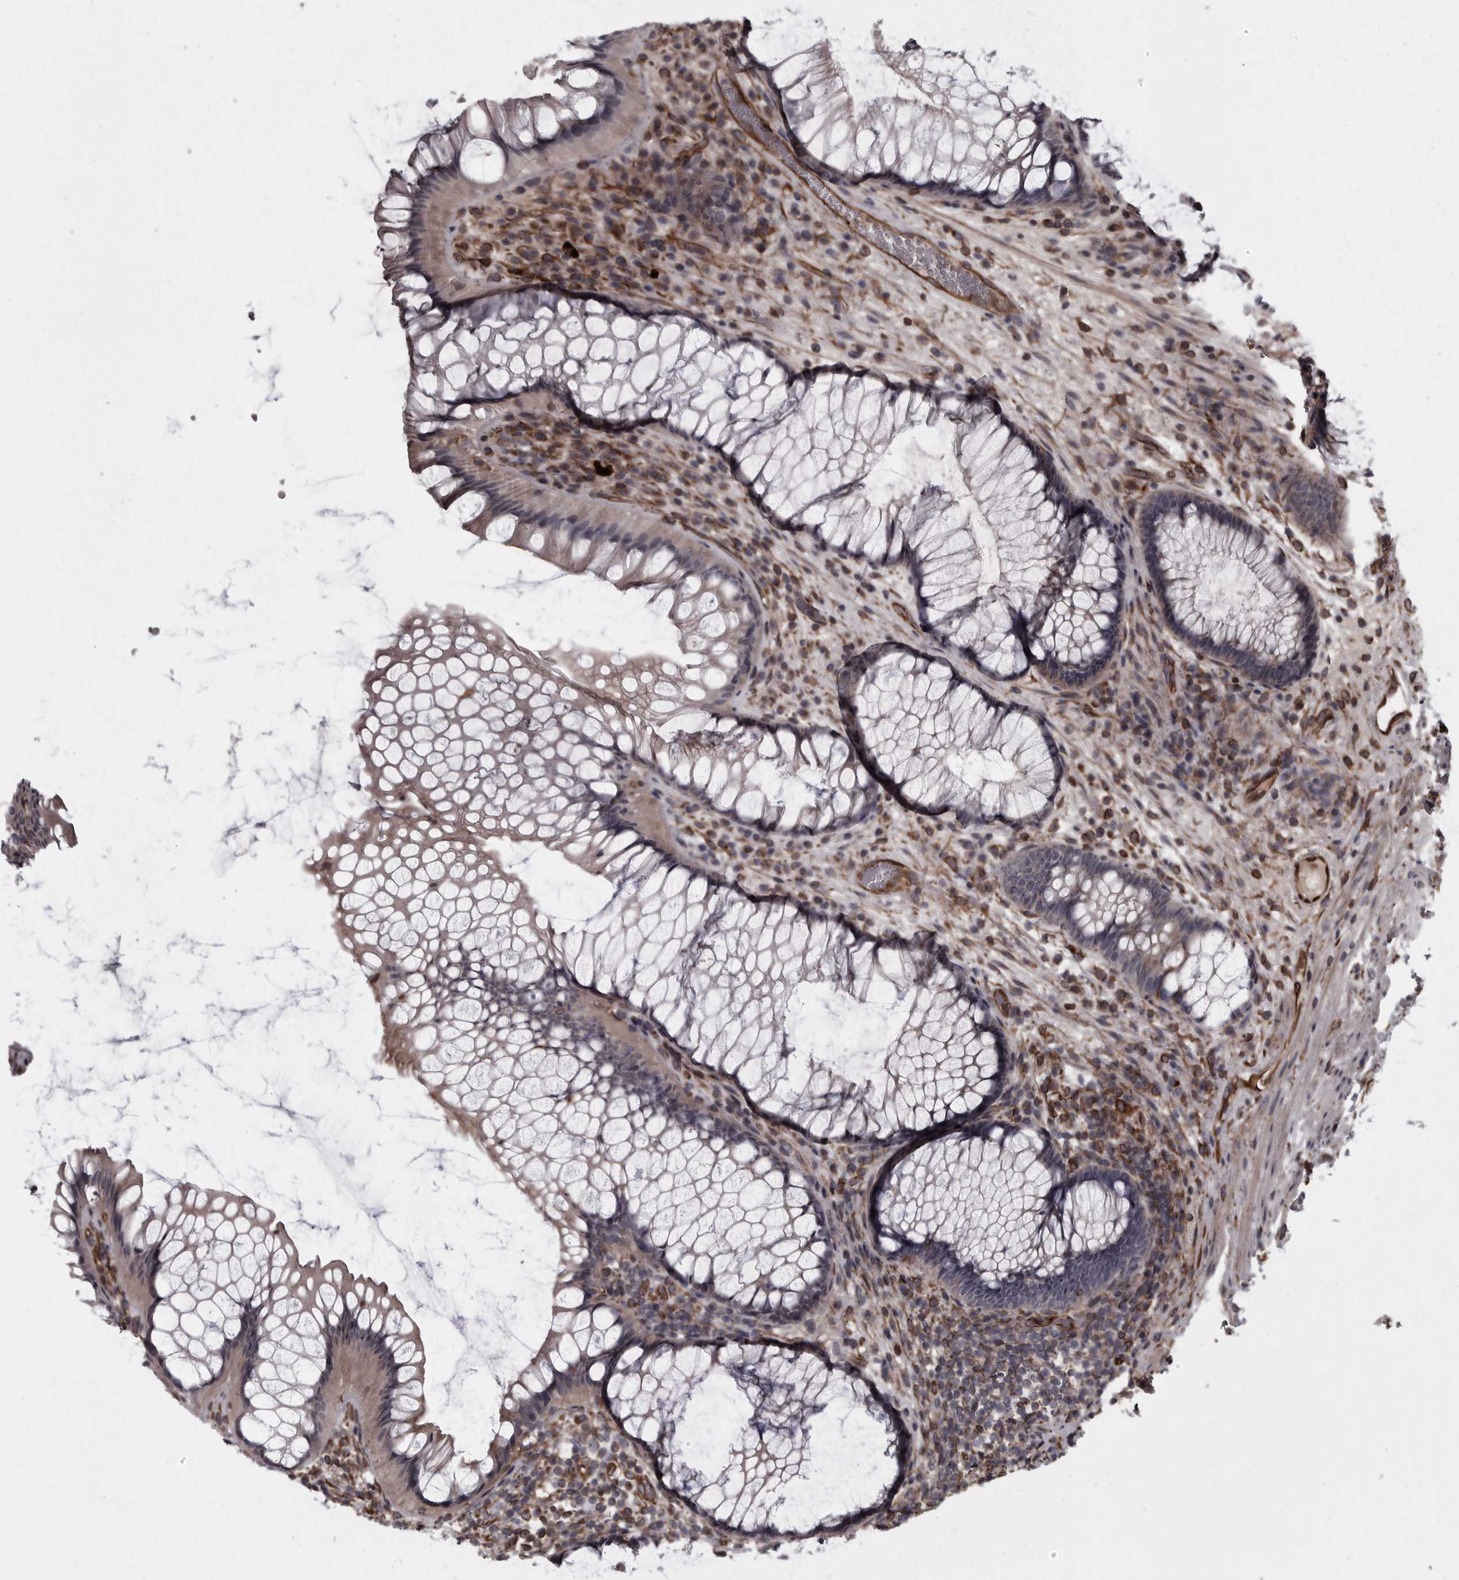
{"staining": {"intensity": "negative", "quantity": "none", "location": "none"}, "tissue": "rectum", "cell_type": "Glandular cells", "image_type": "normal", "snomed": [{"axis": "morphology", "description": "Normal tissue, NOS"}, {"axis": "topography", "description": "Rectum"}], "caption": "DAB (3,3'-diaminobenzidine) immunohistochemical staining of unremarkable human rectum shows no significant staining in glandular cells. (Brightfield microscopy of DAB (3,3'-diaminobenzidine) immunohistochemistry at high magnification).", "gene": "FAAP100", "patient": {"sex": "male", "age": 51}}